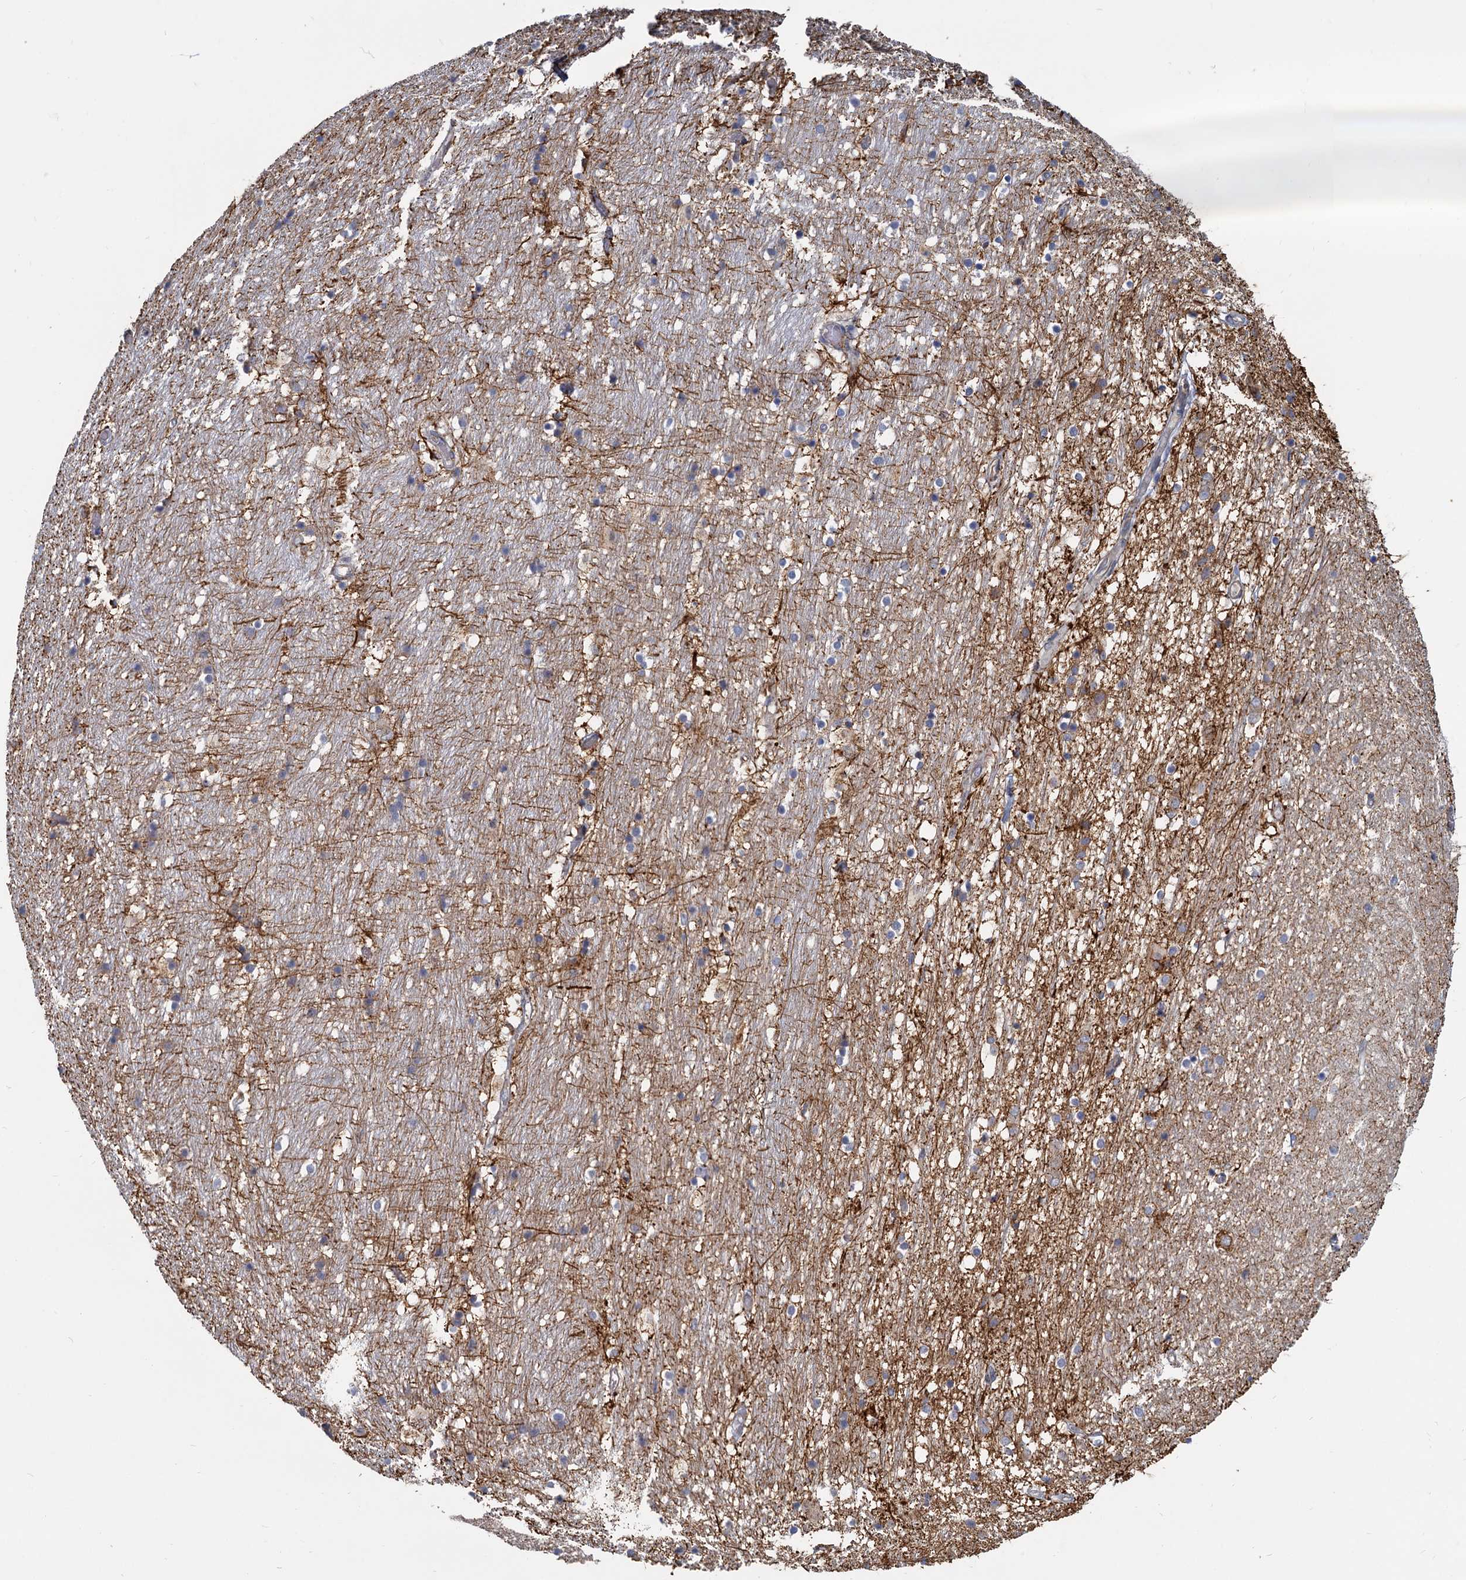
{"staining": {"intensity": "weak", "quantity": "<25%", "location": "cytoplasmic/membranous"}, "tissue": "hippocampus", "cell_type": "Glial cells", "image_type": "normal", "snomed": [{"axis": "morphology", "description": "Normal tissue, NOS"}, {"axis": "topography", "description": "Hippocampus"}], "caption": "A high-resolution histopathology image shows IHC staining of normal hippocampus, which reveals no significant positivity in glial cells. (Stains: DAB immunohistochemistry (IHC) with hematoxylin counter stain, Microscopy: brightfield microscopy at high magnification).", "gene": "LRRC51", "patient": {"sex": "female", "age": 52}}